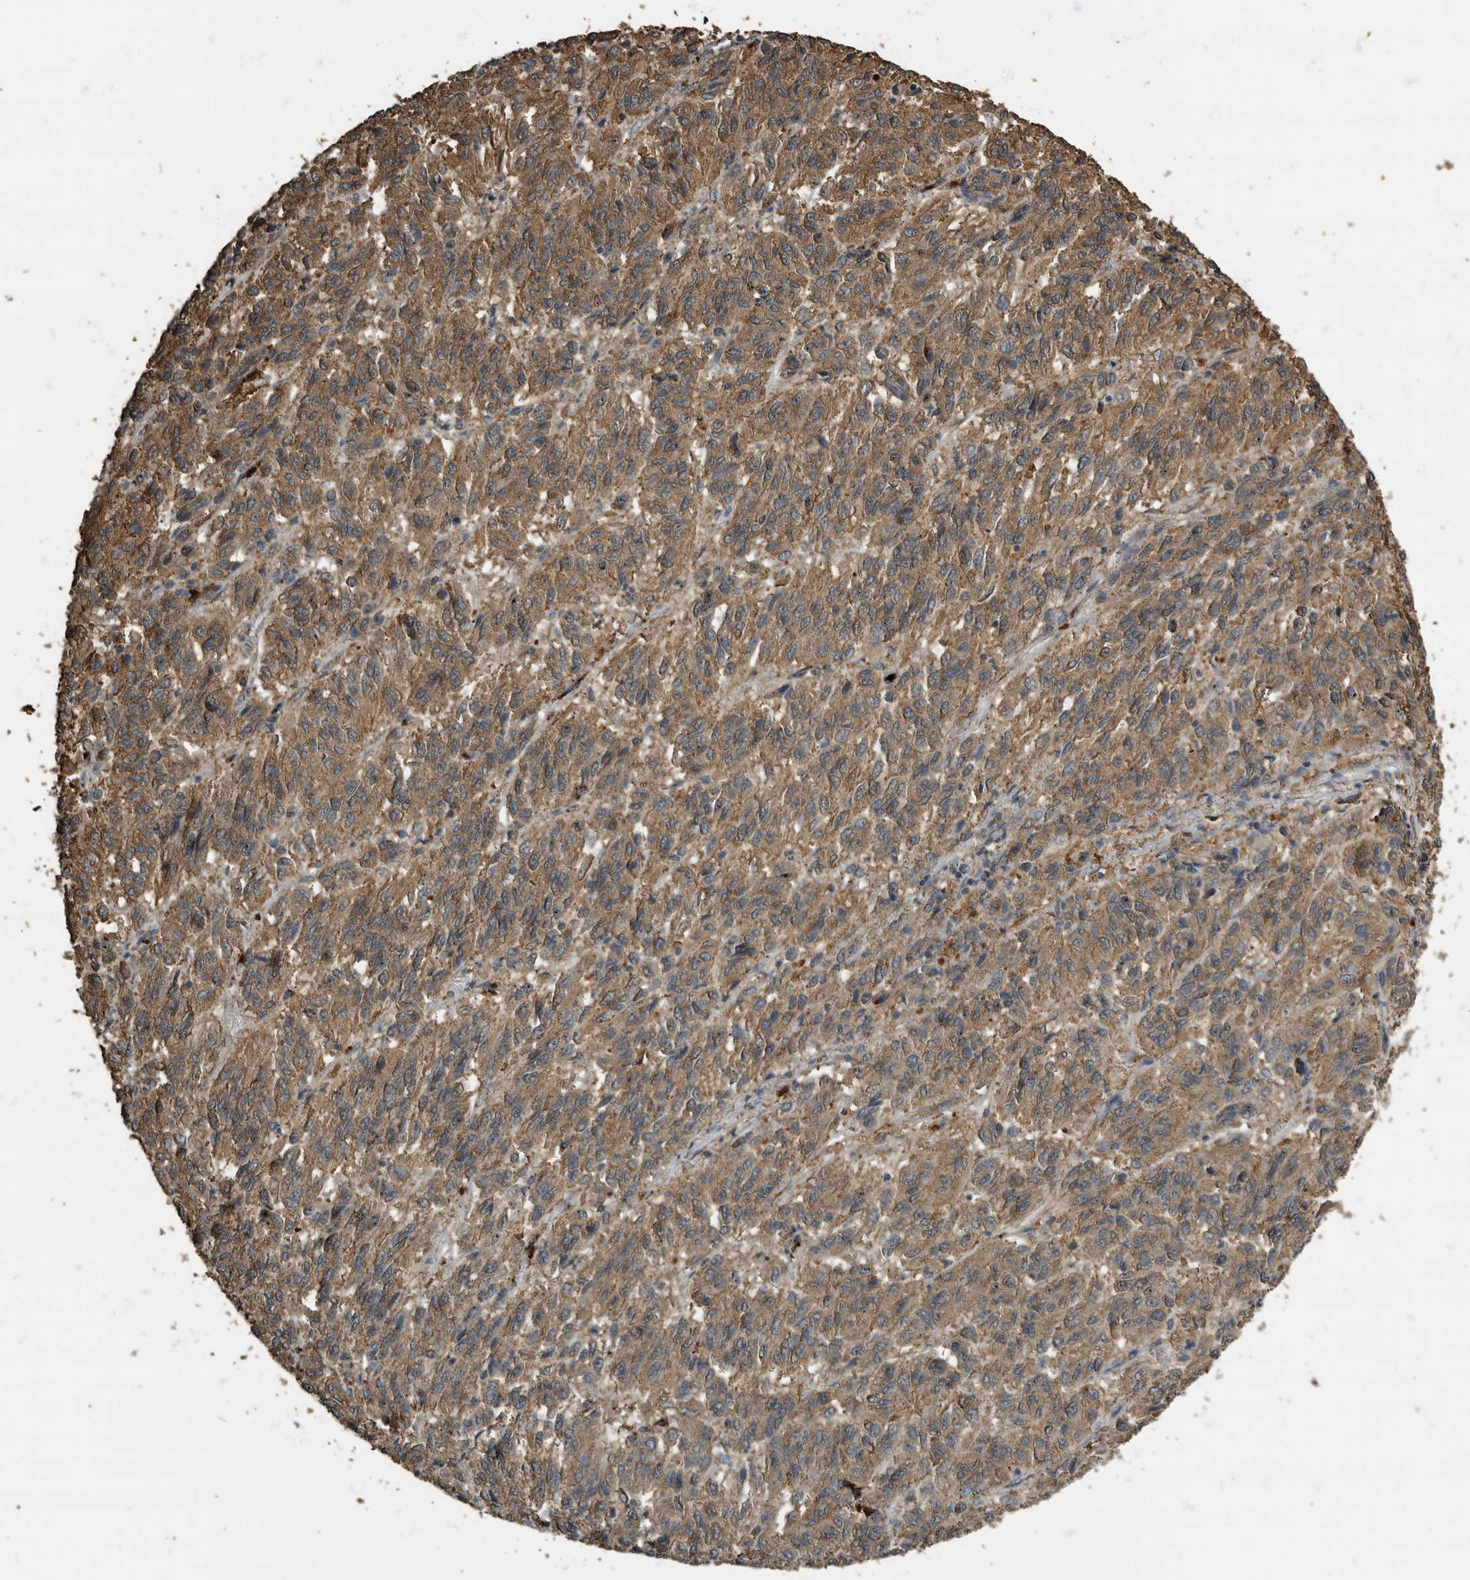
{"staining": {"intensity": "moderate", "quantity": ">75%", "location": "cytoplasmic/membranous"}, "tissue": "melanoma", "cell_type": "Tumor cells", "image_type": "cancer", "snomed": [{"axis": "morphology", "description": "Malignant melanoma, Metastatic site"}, {"axis": "topography", "description": "Lung"}], "caption": "This micrograph exhibits IHC staining of human malignant melanoma (metastatic site), with medium moderate cytoplasmic/membranous staining in about >75% of tumor cells.", "gene": "IL15RA", "patient": {"sex": "male", "age": 64}}